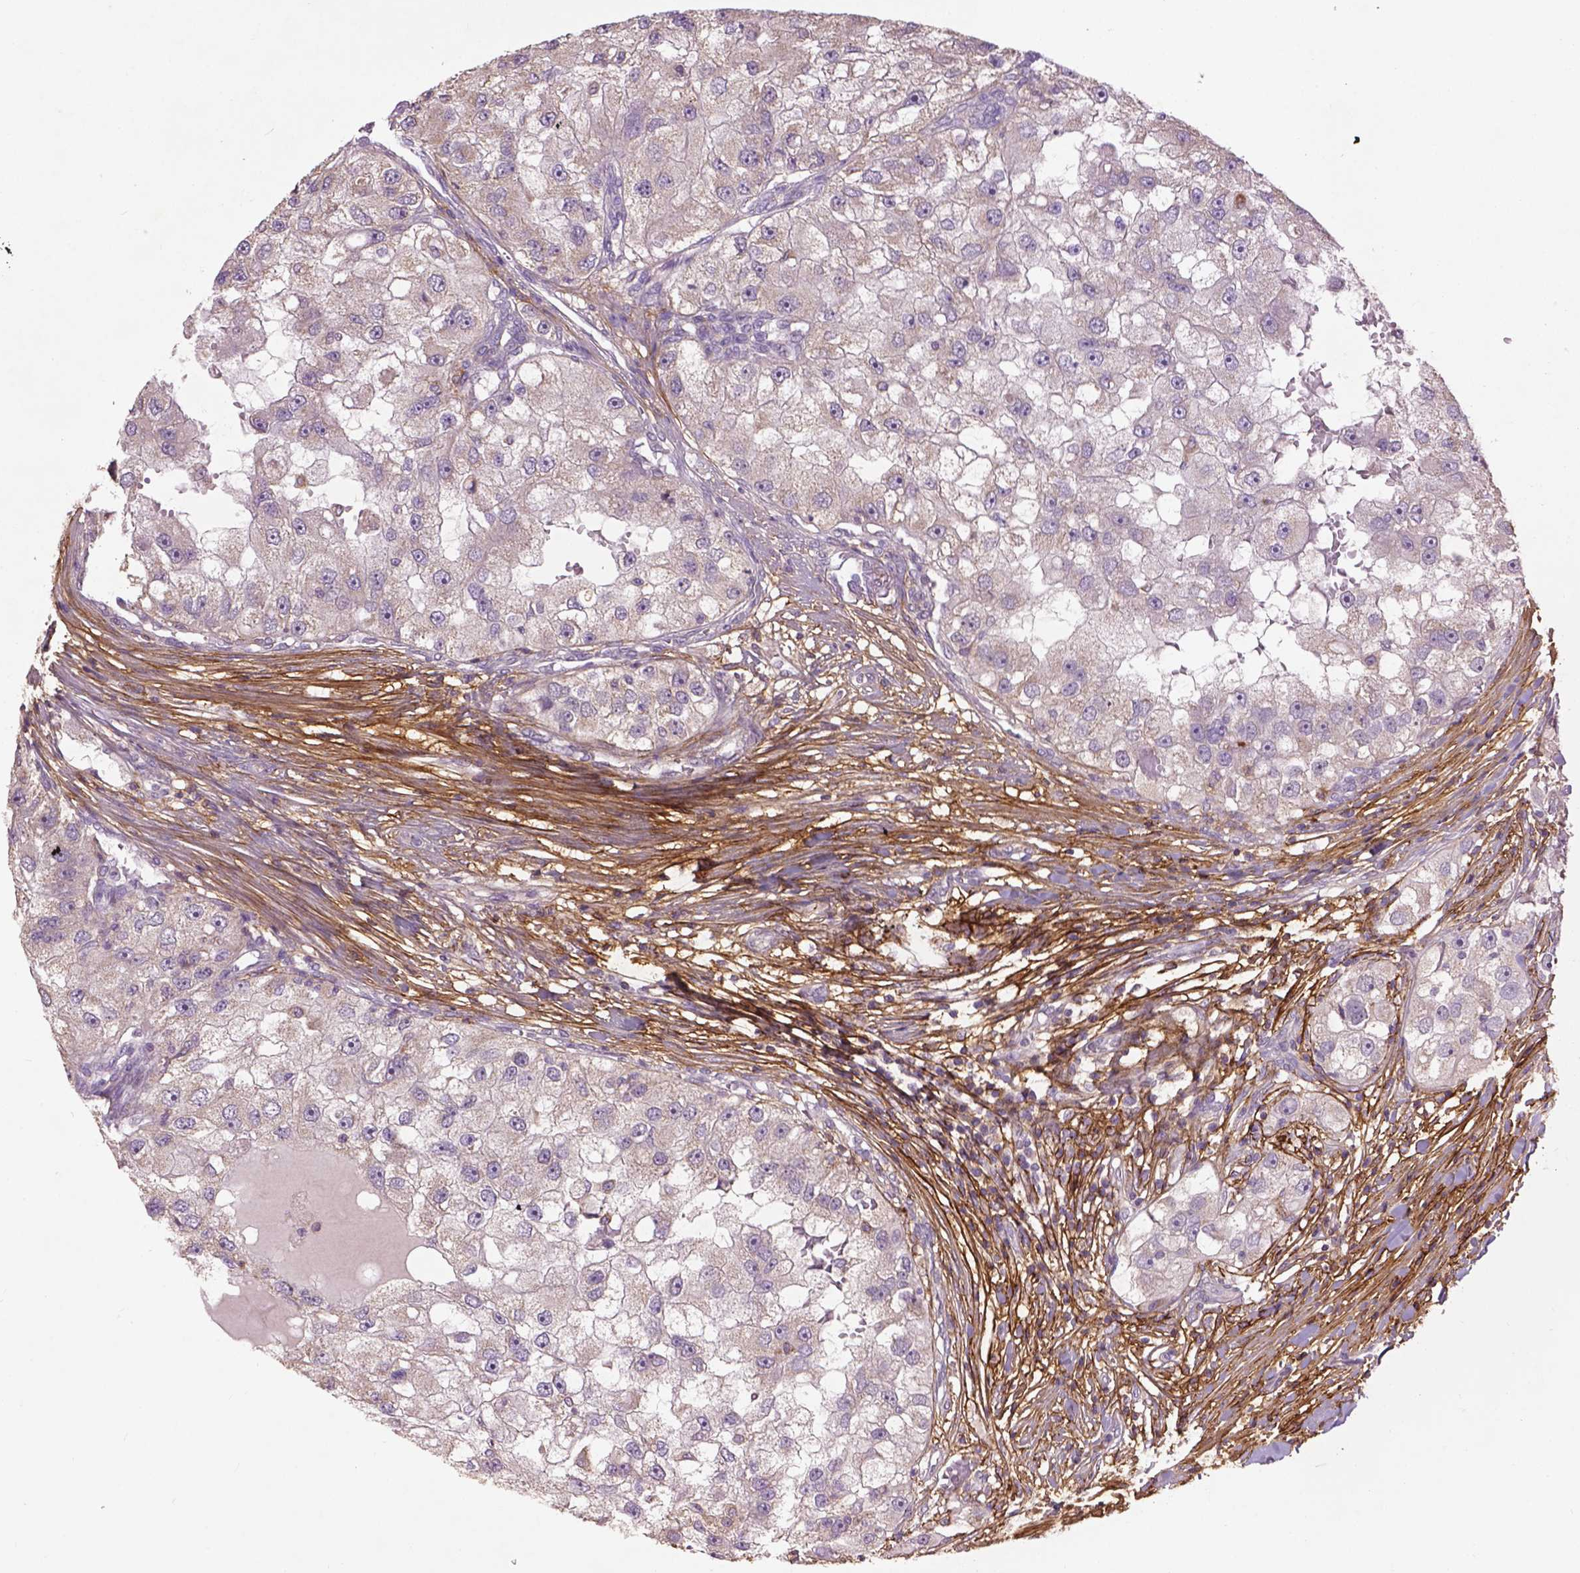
{"staining": {"intensity": "negative", "quantity": "none", "location": "none"}, "tissue": "renal cancer", "cell_type": "Tumor cells", "image_type": "cancer", "snomed": [{"axis": "morphology", "description": "Adenocarcinoma, NOS"}, {"axis": "topography", "description": "Kidney"}], "caption": "Adenocarcinoma (renal) stained for a protein using IHC shows no staining tumor cells.", "gene": "LRRC3C", "patient": {"sex": "male", "age": 63}}